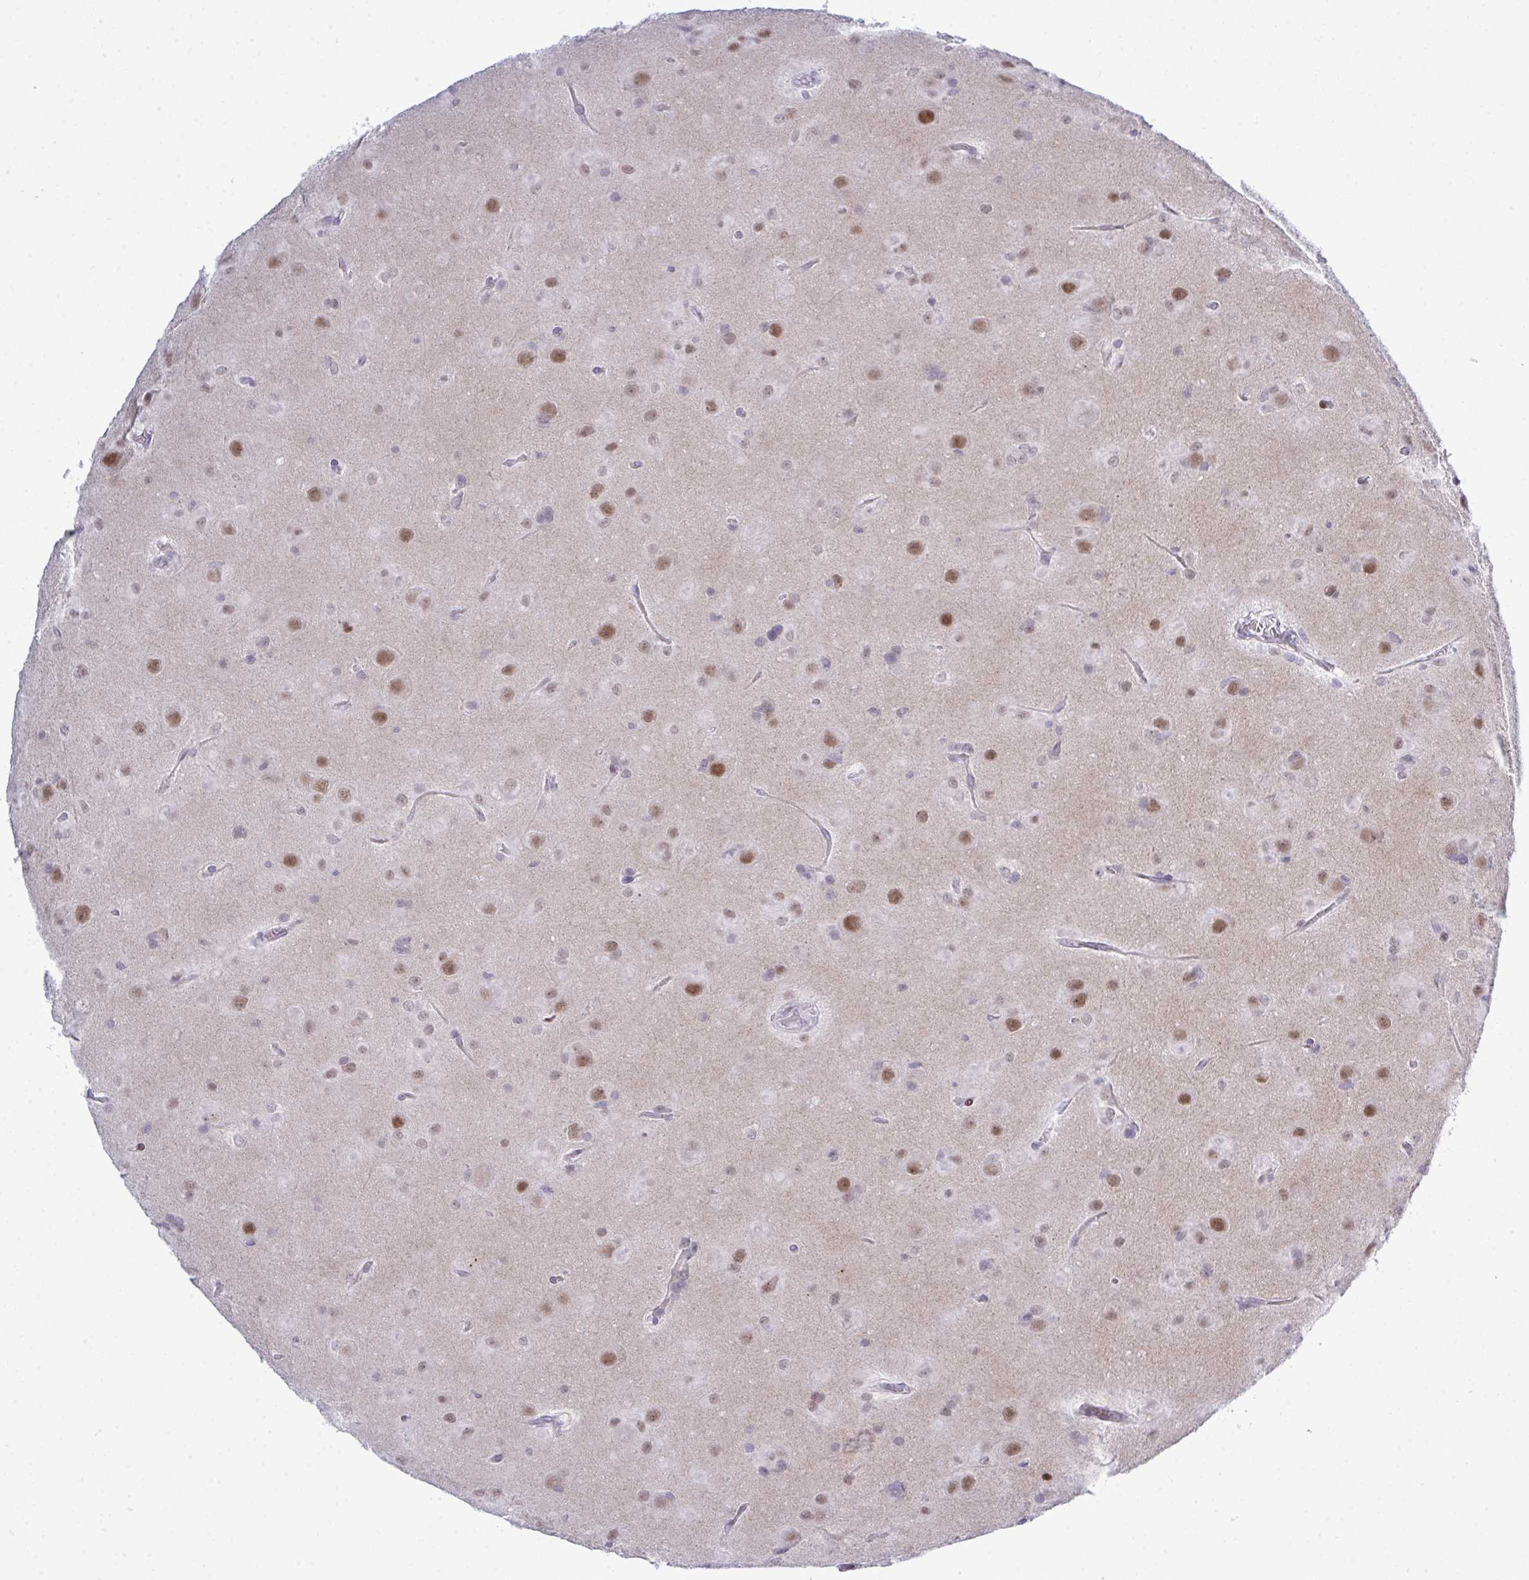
{"staining": {"intensity": "moderate", "quantity": "25%-75%", "location": "nuclear"}, "tissue": "glioma", "cell_type": "Tumor cells", "image_type": "cancer", "snomed": [{"axis": "morphology", "description": "Glioma, malignant, Low grade"}, {"axis": "topography", "description": "Brain"}], "caption": "Glioma was stained to show a protein in brown. There is medium levels of moderate nuclear staining in about 25%-75% of tumor cells. (DAB IHC with brightfield microscopy, high magnification).", "gene": "TAB1", "patient": {"sex": "male", "age": 58}}